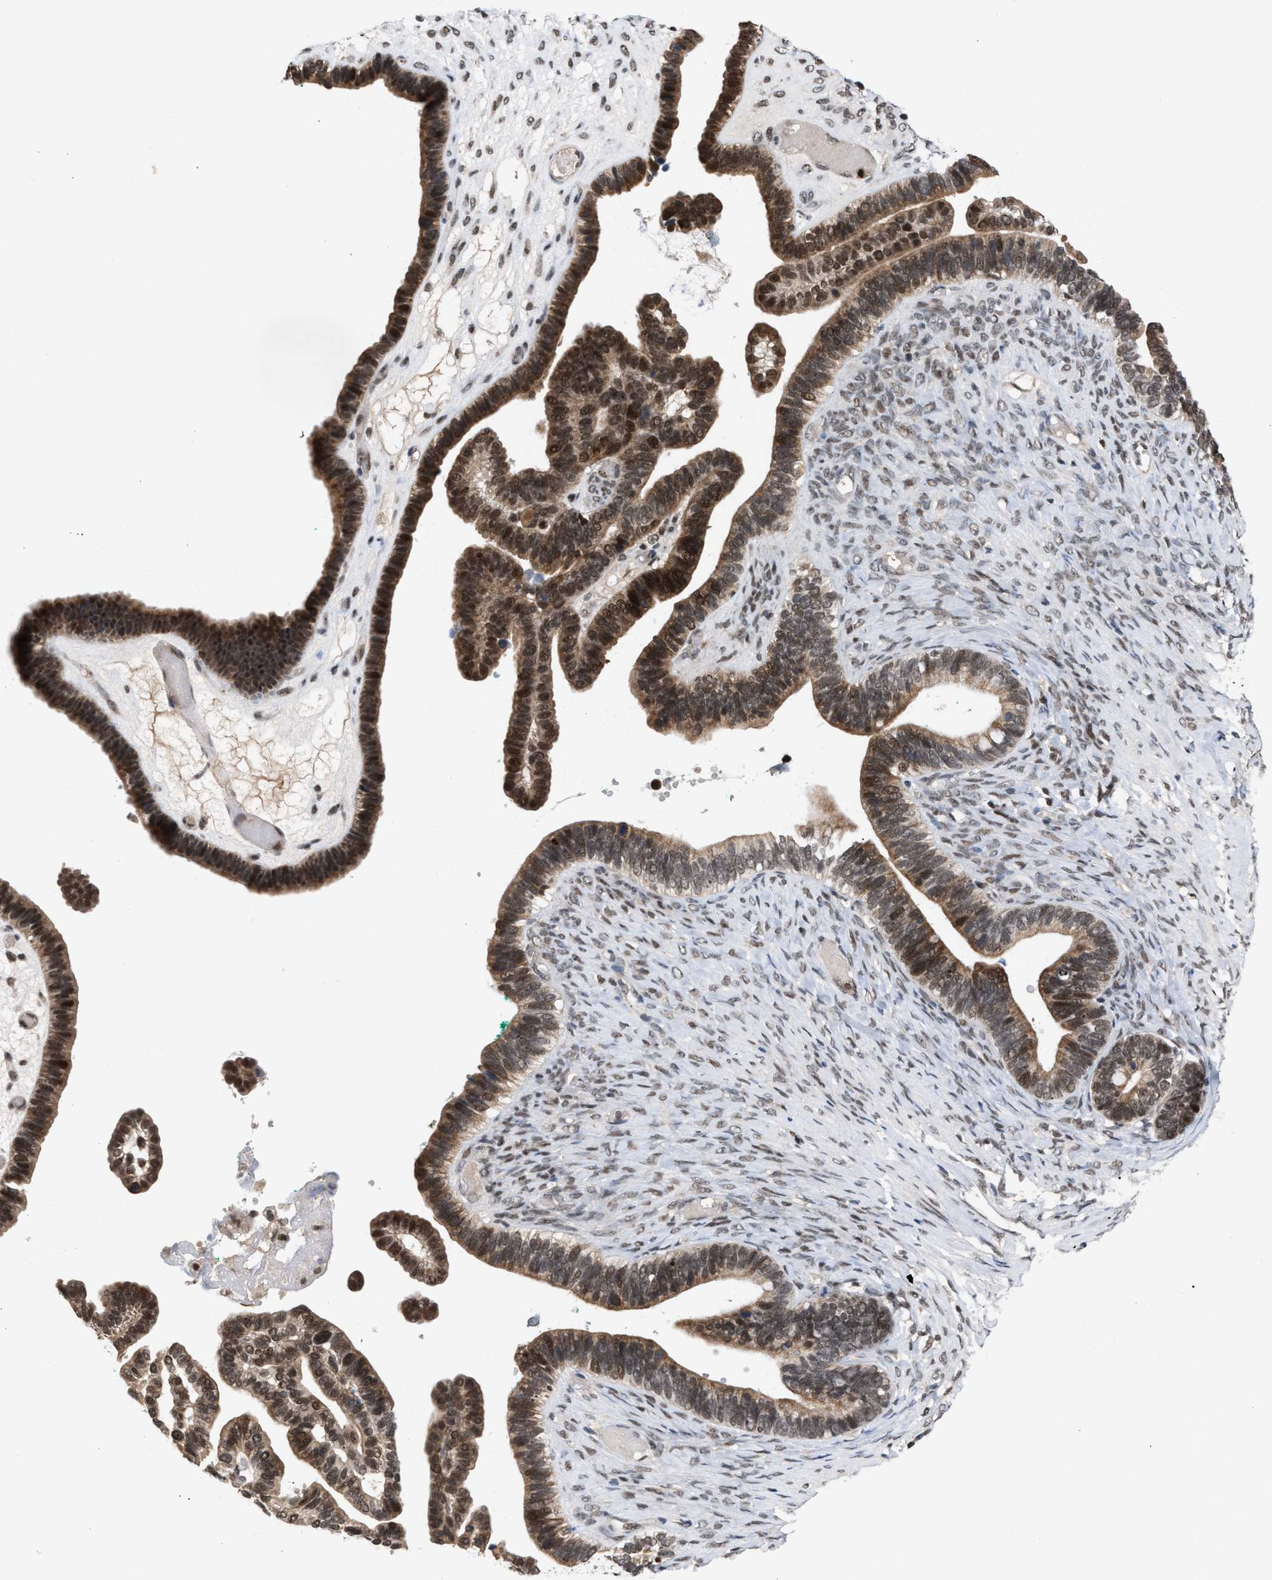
{"staining": {"intensity": "strong", "quantity": ">75%", "location": "cytoplasmic/membranous,nuclear"}, "tissue": "ovarian cancer", "cell_type": "Tumor cells", "image_type": "cancer", "snomed": [{"axis": "morphology", "description": "Cystadenocarcinoma, serous, NOS"}, {"axis": "topography", "description": "Ovary"}], "caption": "The micrograph reveals a brown stain indicating the presence of a protein in the cytoplasmic/membranous and nuclear of tumor cells in ovarian serous cystadenocarcinoma.", "gene": "C9orf78", "patient": {"sex": "female", "age": 56}}